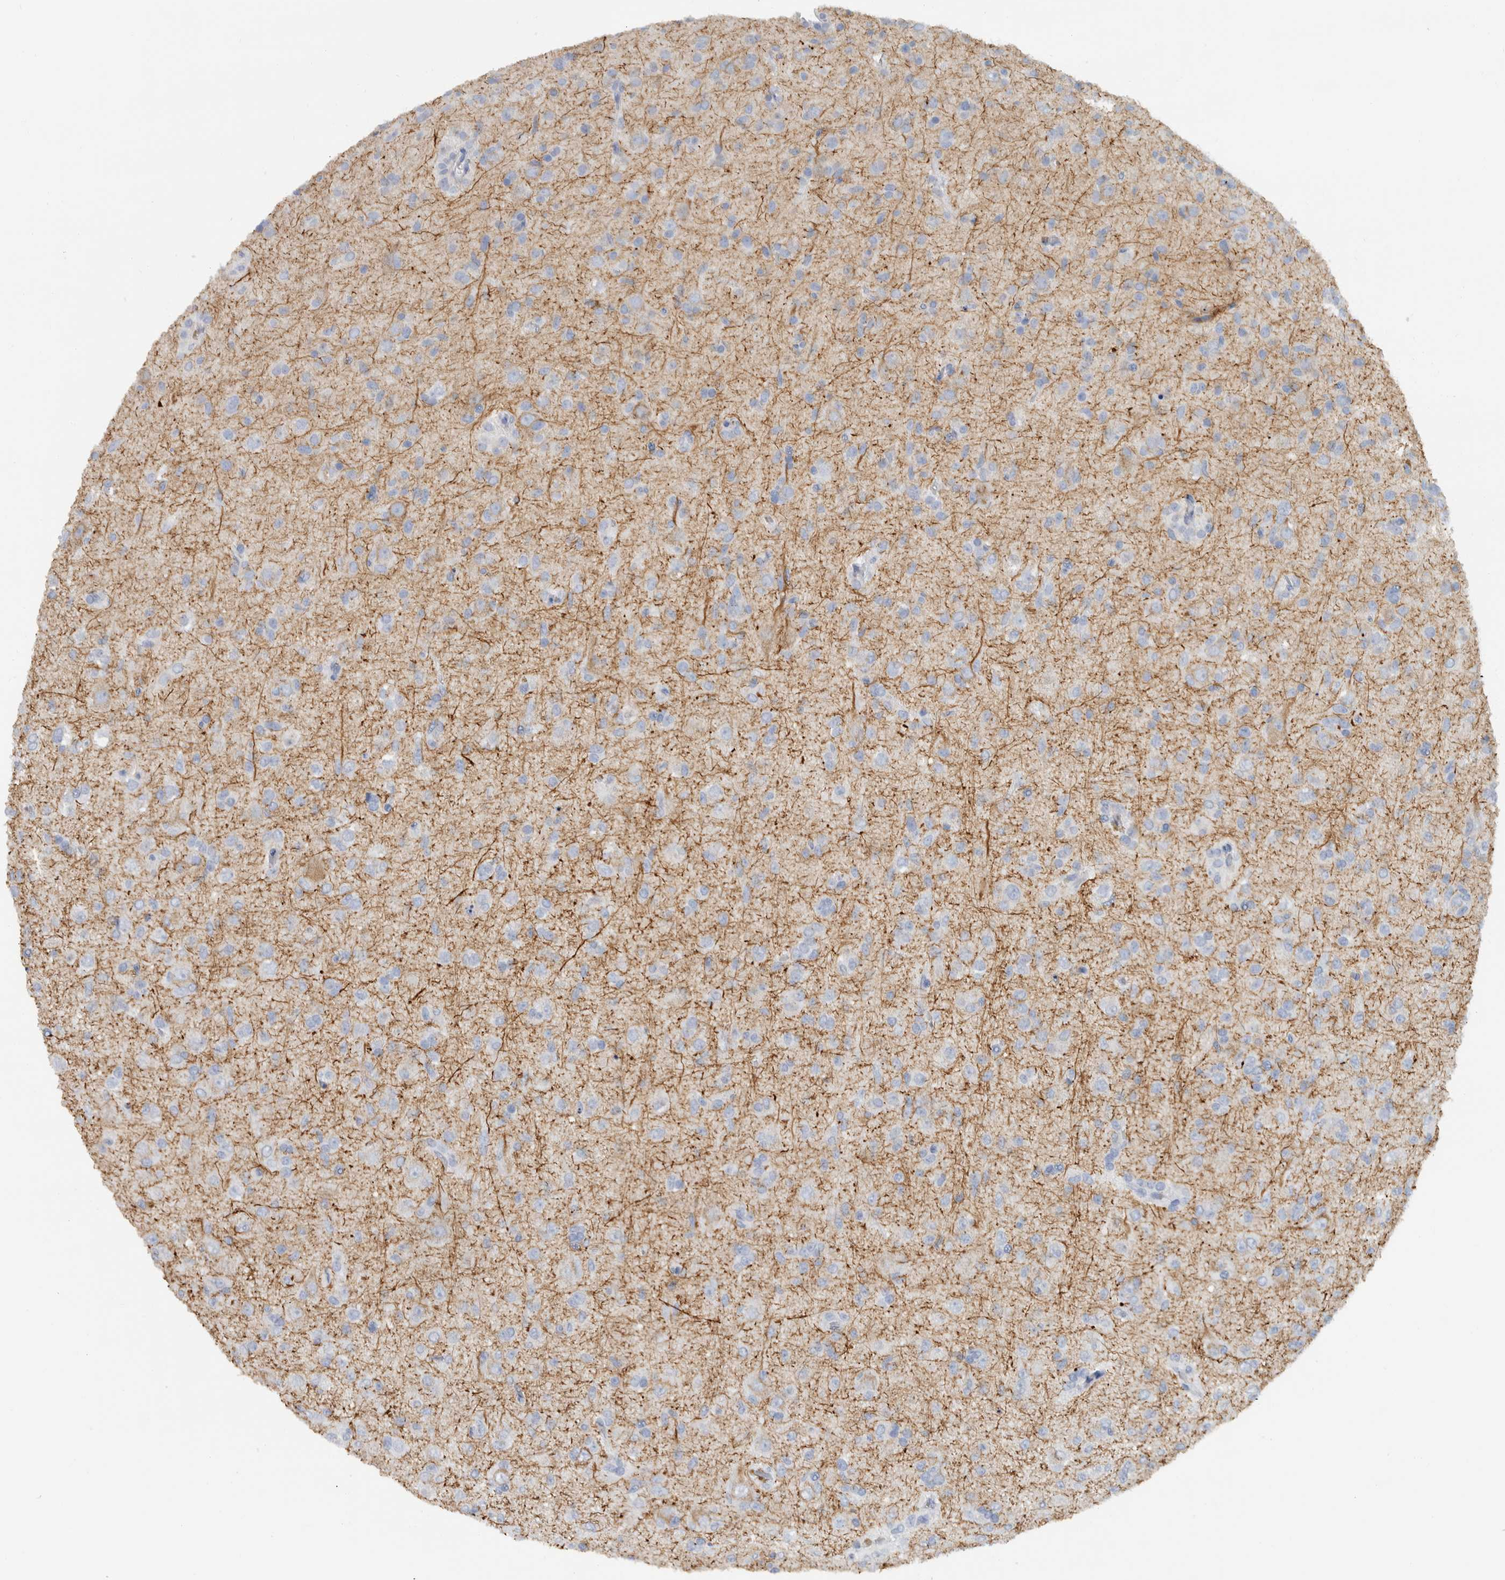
{"staining": {"intensity": "negative", "quantity": "none", "location": "none"}, "tissue": "glioma", "cell_type": "Tumor cells", "image_type": "cancer", "snomed": [{"axis": "morphology", "description": "Glioma, malignant, Low grade"}, {"axis": "topography", "description": "Brain"}], "caption": "Immunohistochemical staining of malignant low-grade glioma exhibits no significant expression in tumor cells.", "gene": "NEFM", "patient": {"sex": "male", "age": 65}}